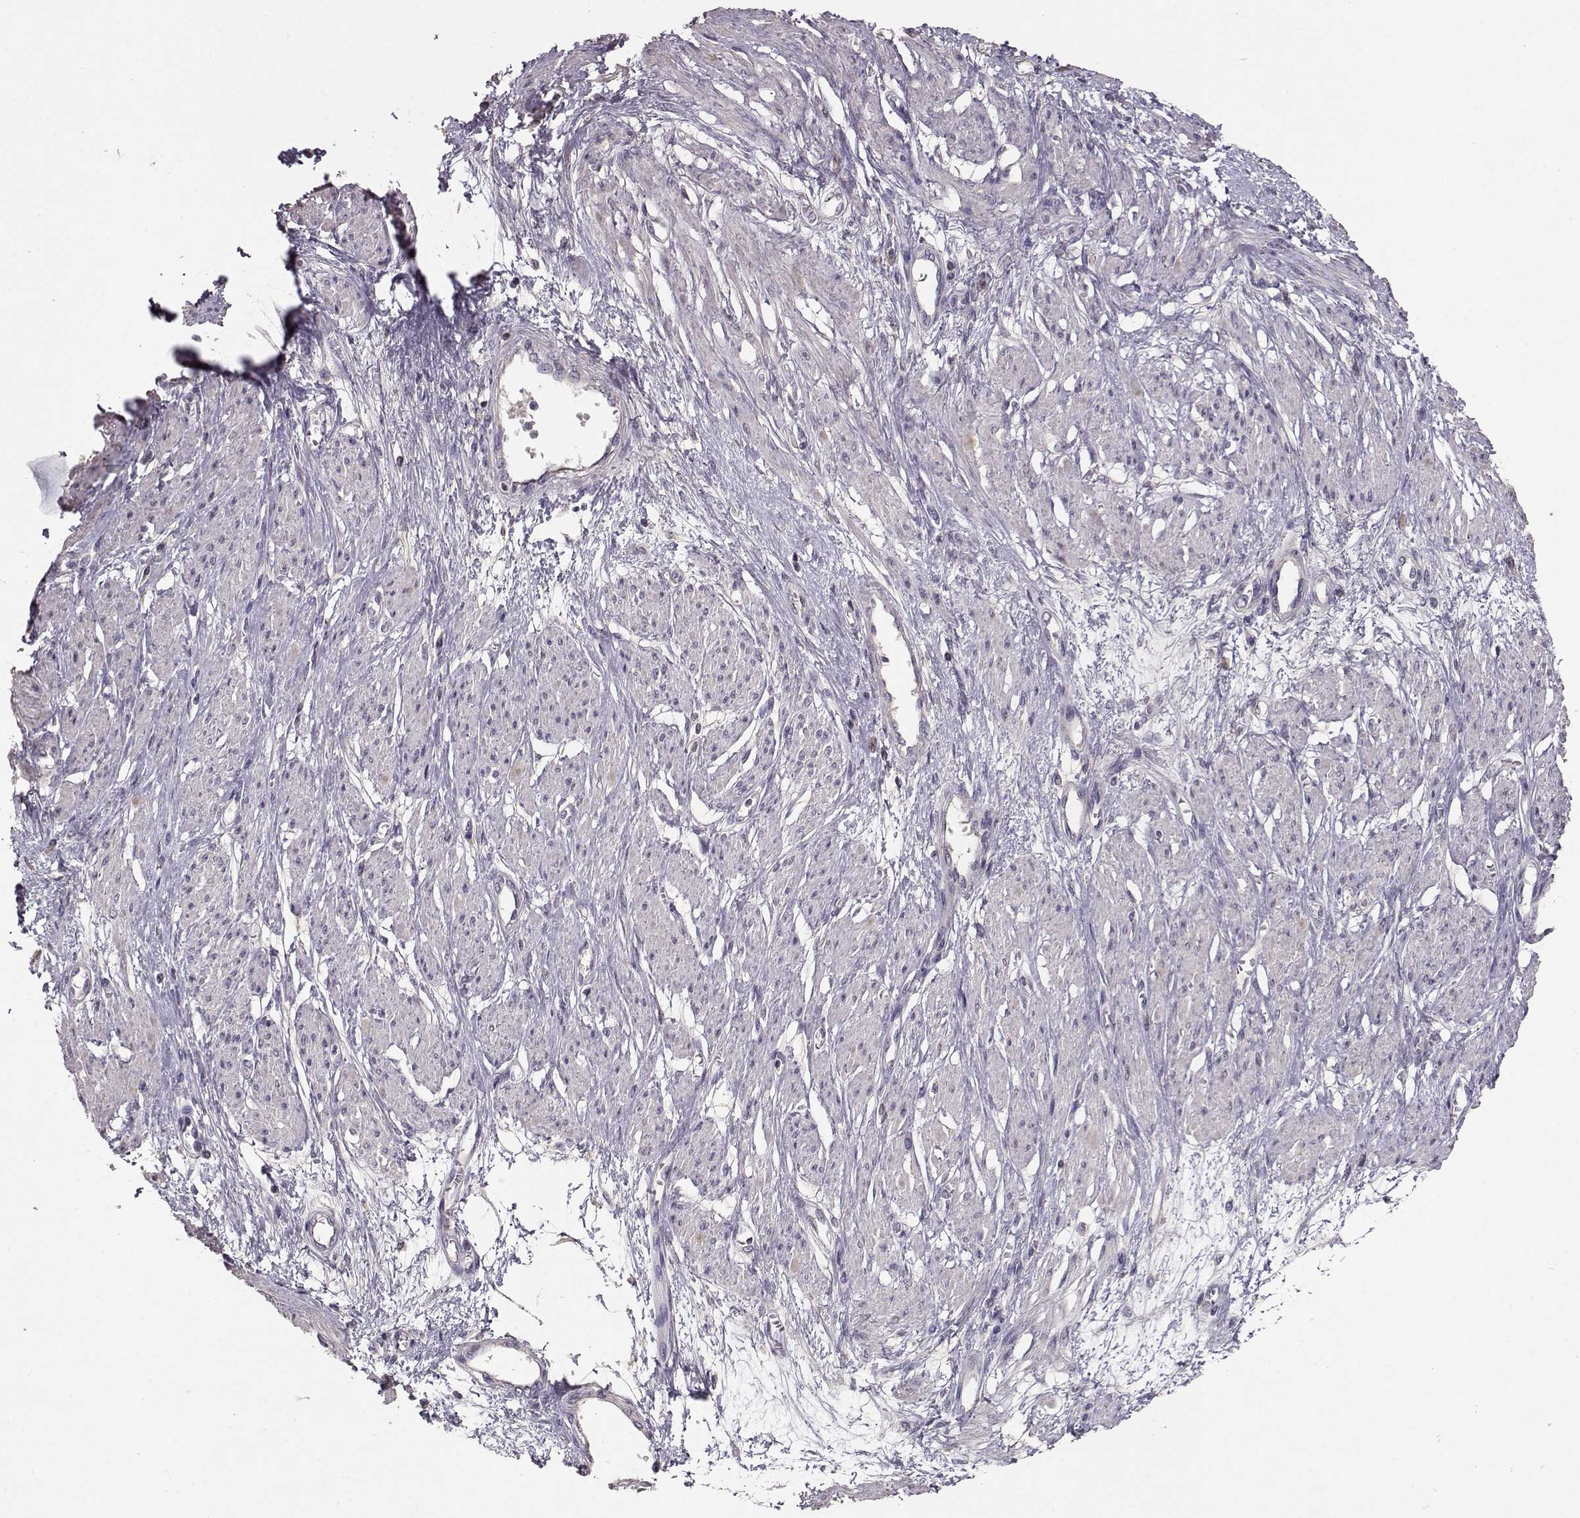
{"staining": {"intensity": "negative", "quantity": "none", "location": "none"}, "tissue": "smooth muscle", "cell_type": "Smooth muscle cells", "image_type": "normal", "snomed": [{"axis": "morphology", "description": "Normal tissue, NOS"}, {"axis": "topography", "description": "Smooth muscle"}, {"axis": "topography", "description": "Uterus"}], "caption": "This histopathology image is of benign smooth muscle stained with immunohistochemistry to label a protein in brown with the nuclei are counter-stained blue. There is no expression in smooth muscle cells.", "gene": "PMCH", "patient": {"sex": "female", "age": 39}}